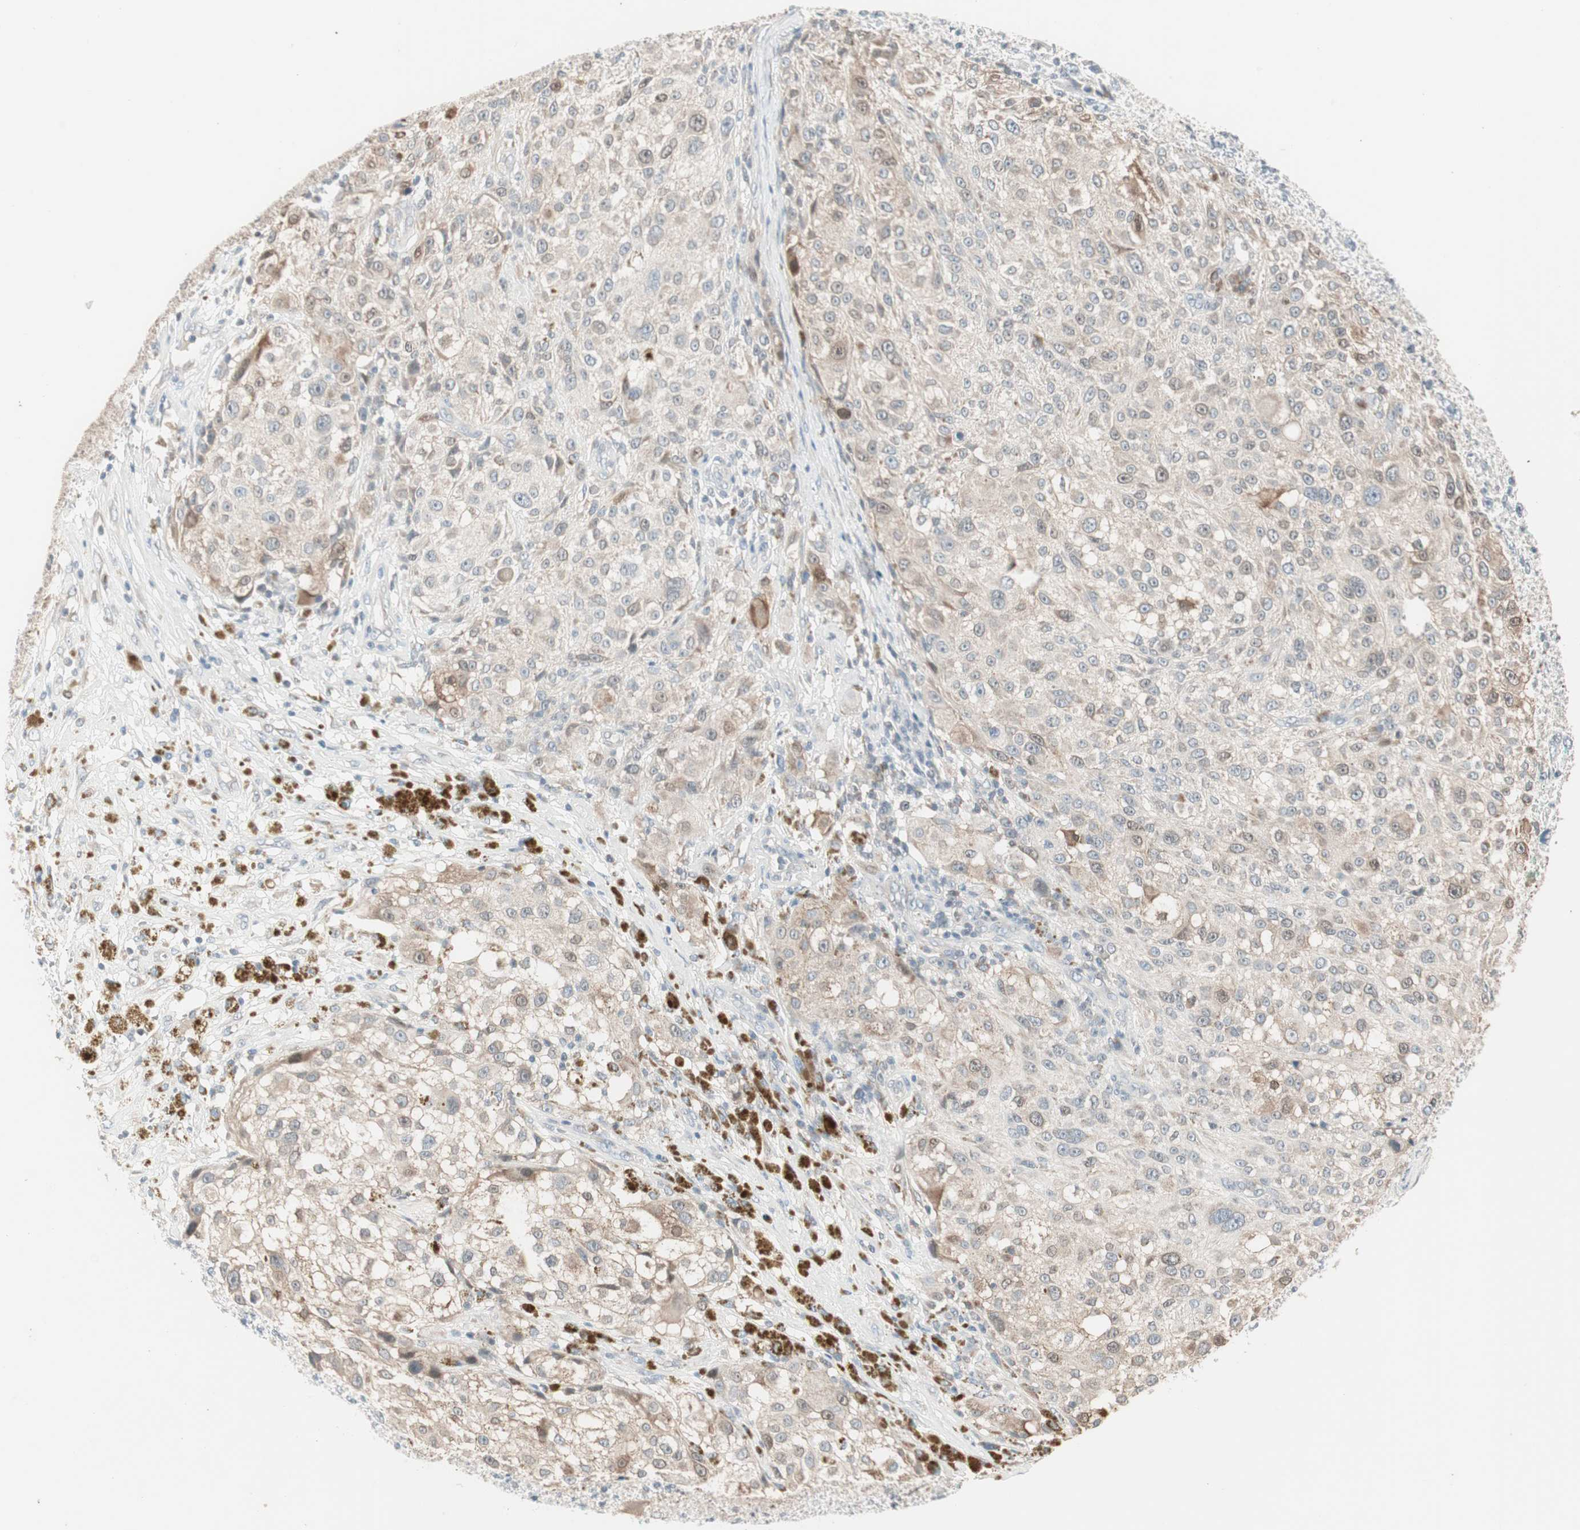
{"staining": {"intensity": "moderate", "quantity": "<25%", "location": "cytoplasmic/membranous"}, "tissue": "melanoma", "cell_type": "Tumor cells", "image_type": "cancer", "snomed": [{"axis": "morphology", "description": "Necrosis, NOS"}, {"axis": "morphology", "description": "Malignant melanoma, NOS"}, {"axis": "topography", "description": "Skin"}], "caption": "Immunohistochemical staining of human melanoma demonstrates low levels of moderate cytoplasmic/membranous positivity in approximately <25% of tumor cells.", "gene": "PDZK1", "patient": {"sex": "female", "age": 87}}